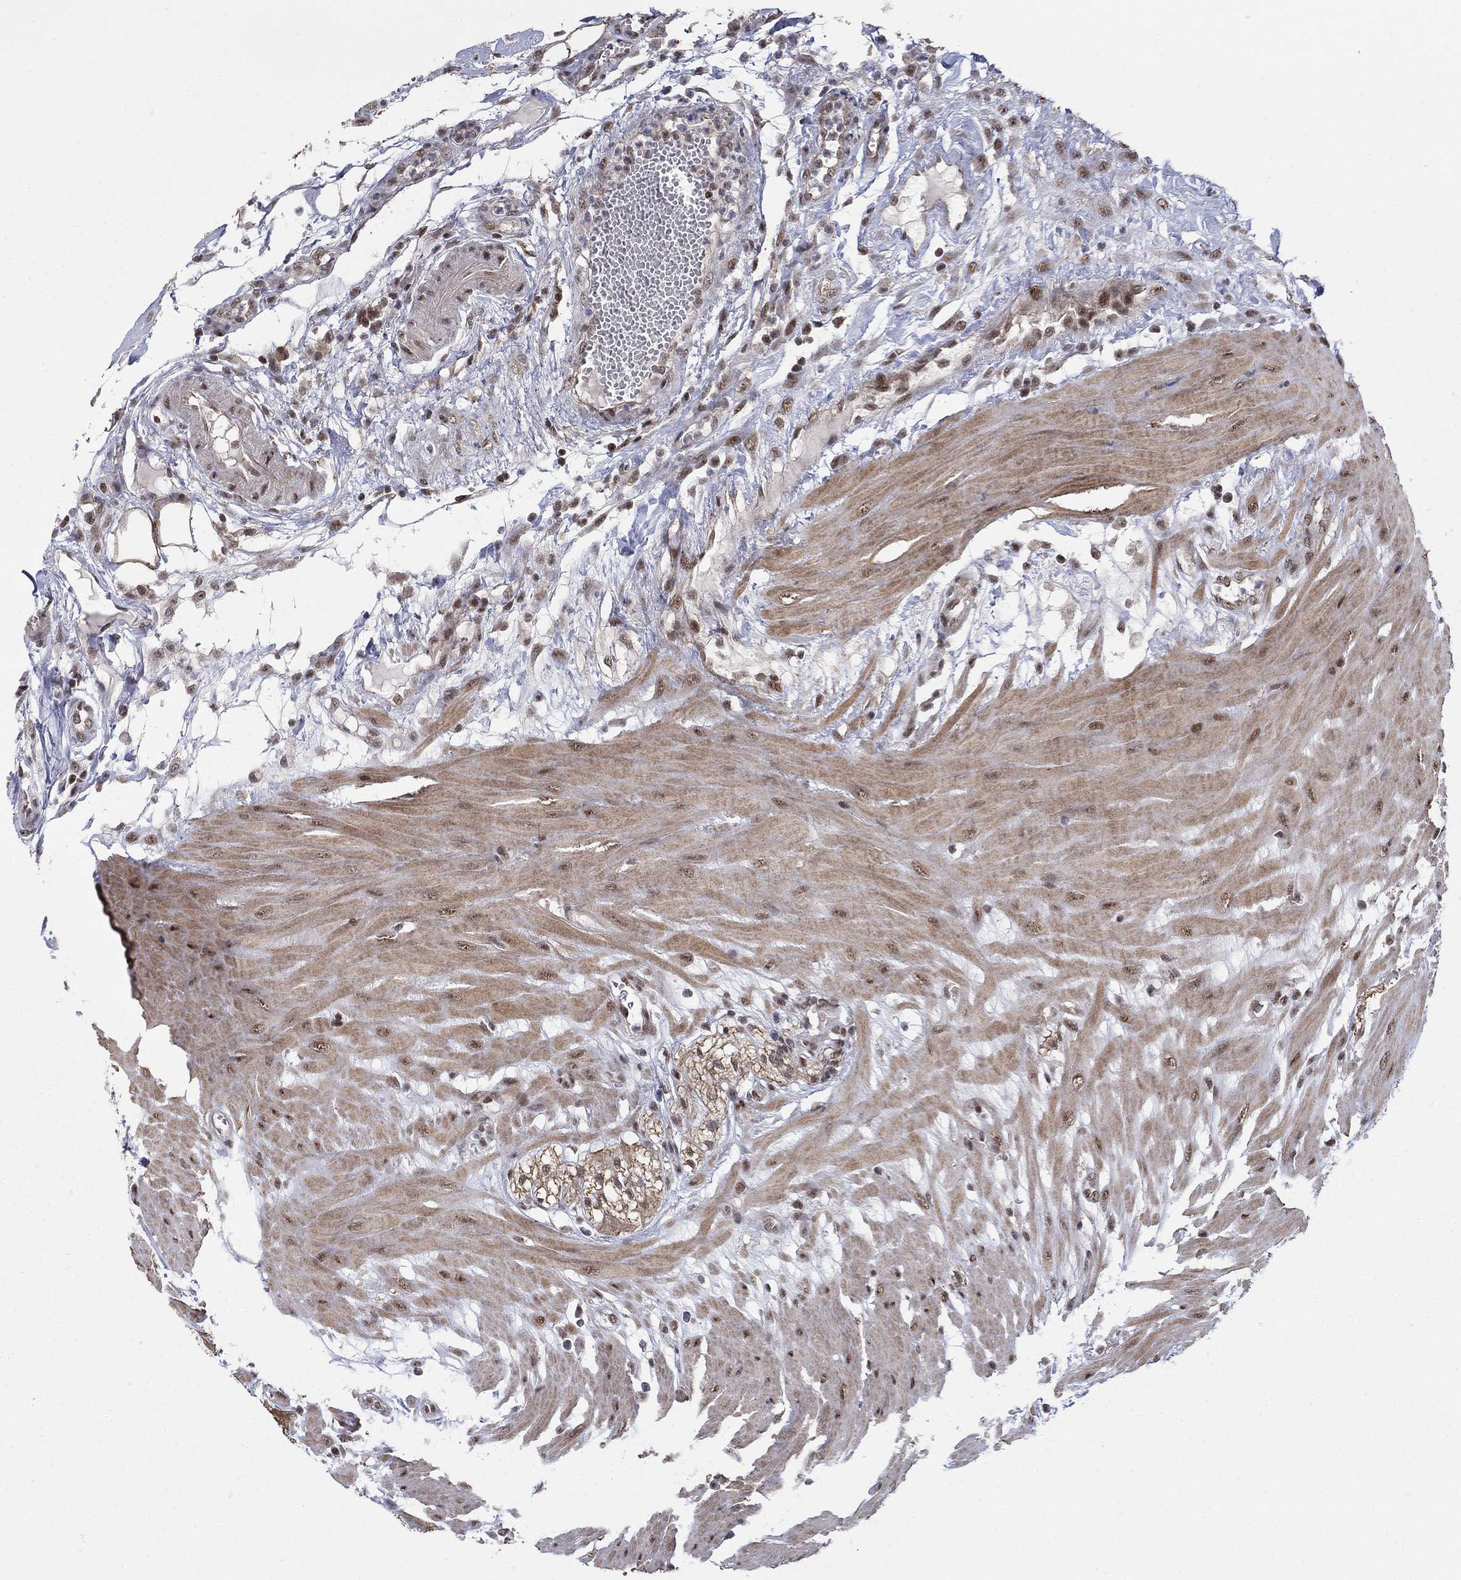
{"staining": {"intensity": "moderate", "quantity": "25%-75%", "location": "nuclear"}, "tissue": "colon", "cell_type": "Endothelial cells", "image_type": "normal", "snomed": [{"axis": "morphology", "description": "Normal tissue, NOS"}, {"axis": "morphology", "description": "Adenocarcinoma, NOS"}, {"axis": "topography", "description": "Colon"}], "caption": "Protein staining by IHC shows moderate nuclear expression in approximately 25%-75% of endothelial cells in benign colon.", "gene": "PNISR", "patient": {"sex": "male", "age": 65}}